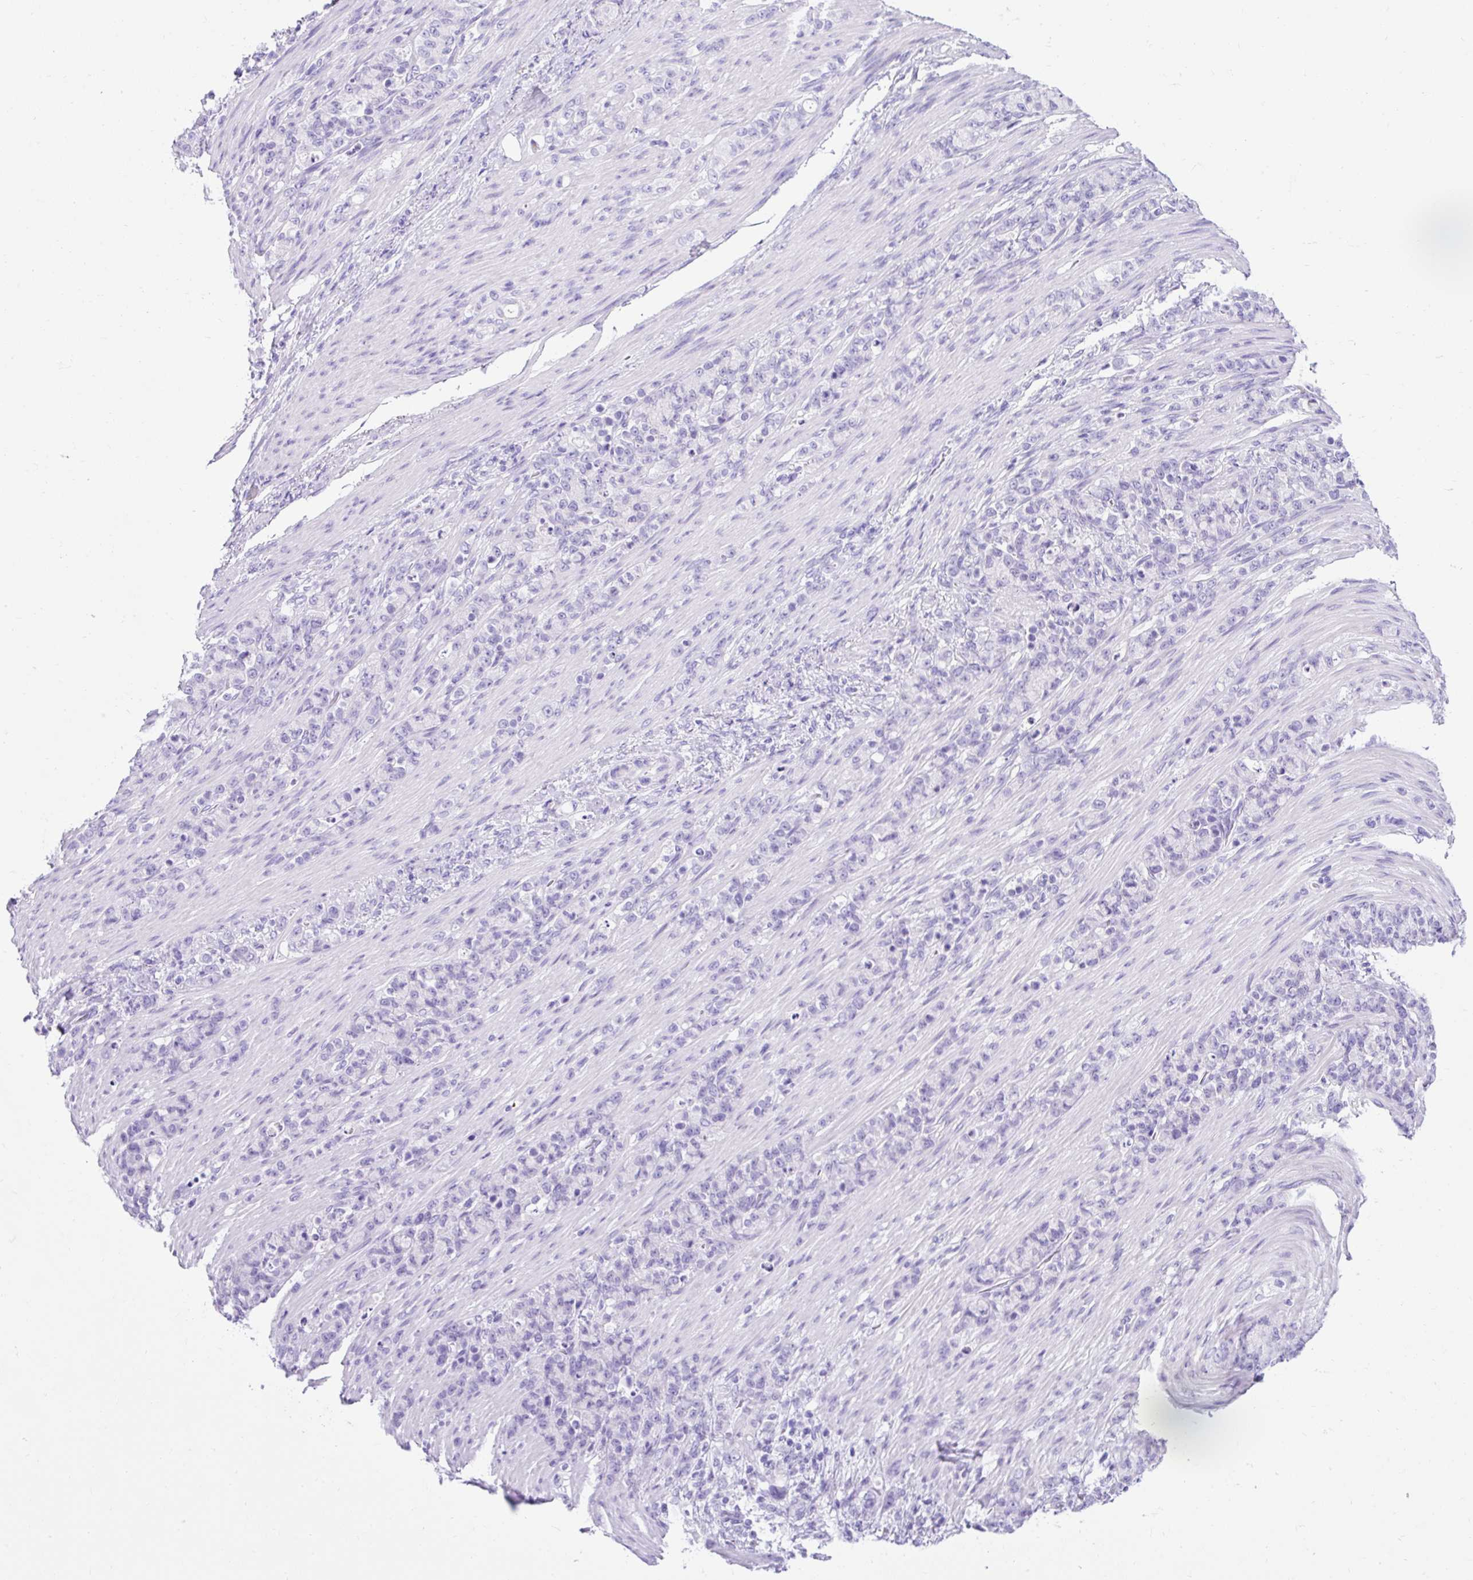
{"staining": {"intensity": "negative", "quantity": "none", "location": "none"}, "tissue": "stomach cancer", "cell_type": "Tumor cells", "image_type": "cancer", "snomed": [{"axis": "morphology", "description": "Adenocarcinoma, NOS"}, {"axis": "topography", "description": "Stomach"}], "caption": "A high-resolution micrograph shows immunohistochemistry staining of adenocarcinoma (stomach), which reveals no significant expression in tumor cells.", "gene": "KRT12", "patient": {"sex": "female", "age": 79}}